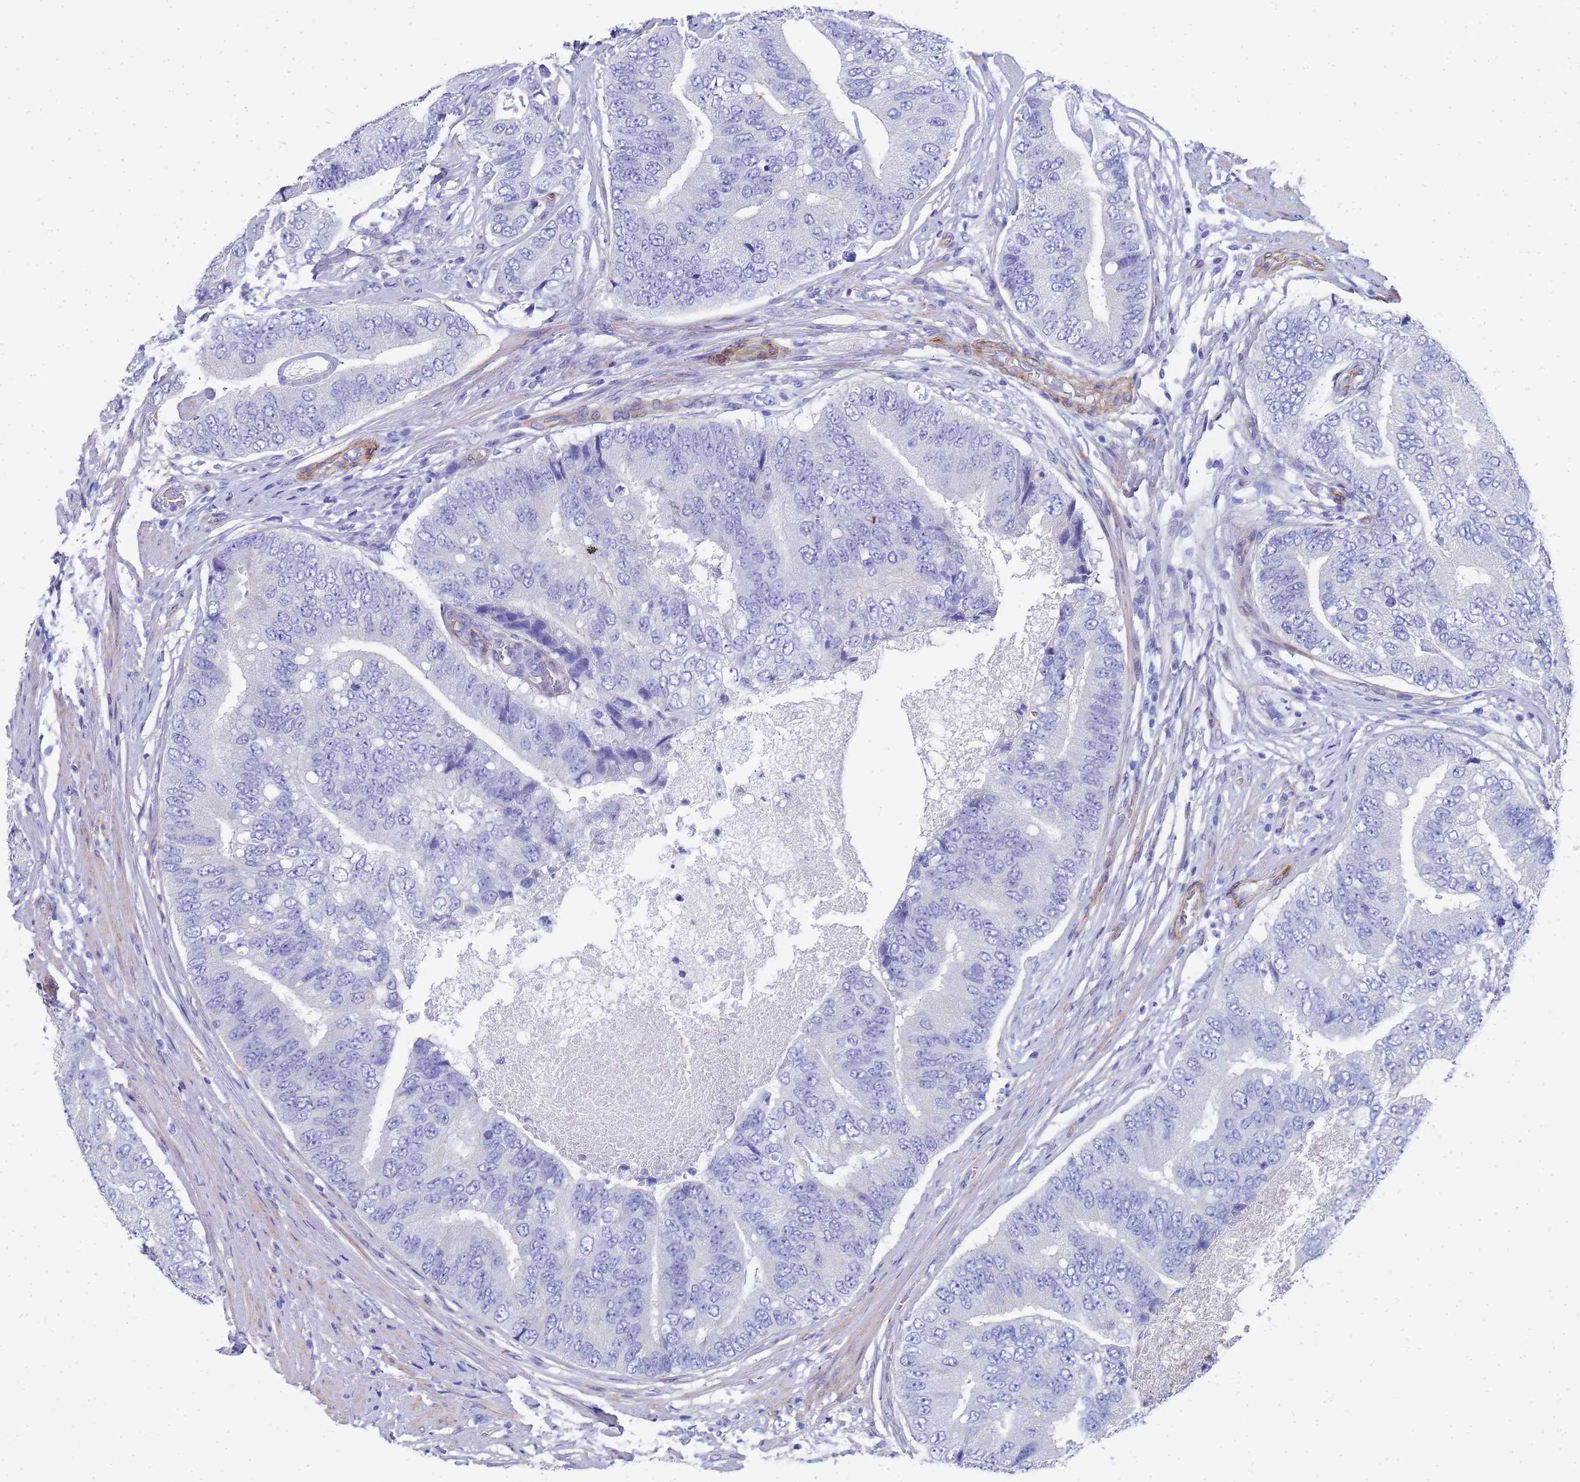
{"staining": {"intensity": "negative", "quantity": "none", "location": "none"}, "tissue": "prostate cancer", "cell_type": "Tumor cells", "image_type": "cancer", "snomed": [{"axis": "morphology", "description": "Adenocarcinoma, High grade"}, {"axis": "topography", "description": "Prostate"}], "caption": "IHC of prostate cancer shows no expression in tumor cells.", "gene": "TUBB1", "patient": {"sex": "male", "age": 70}}